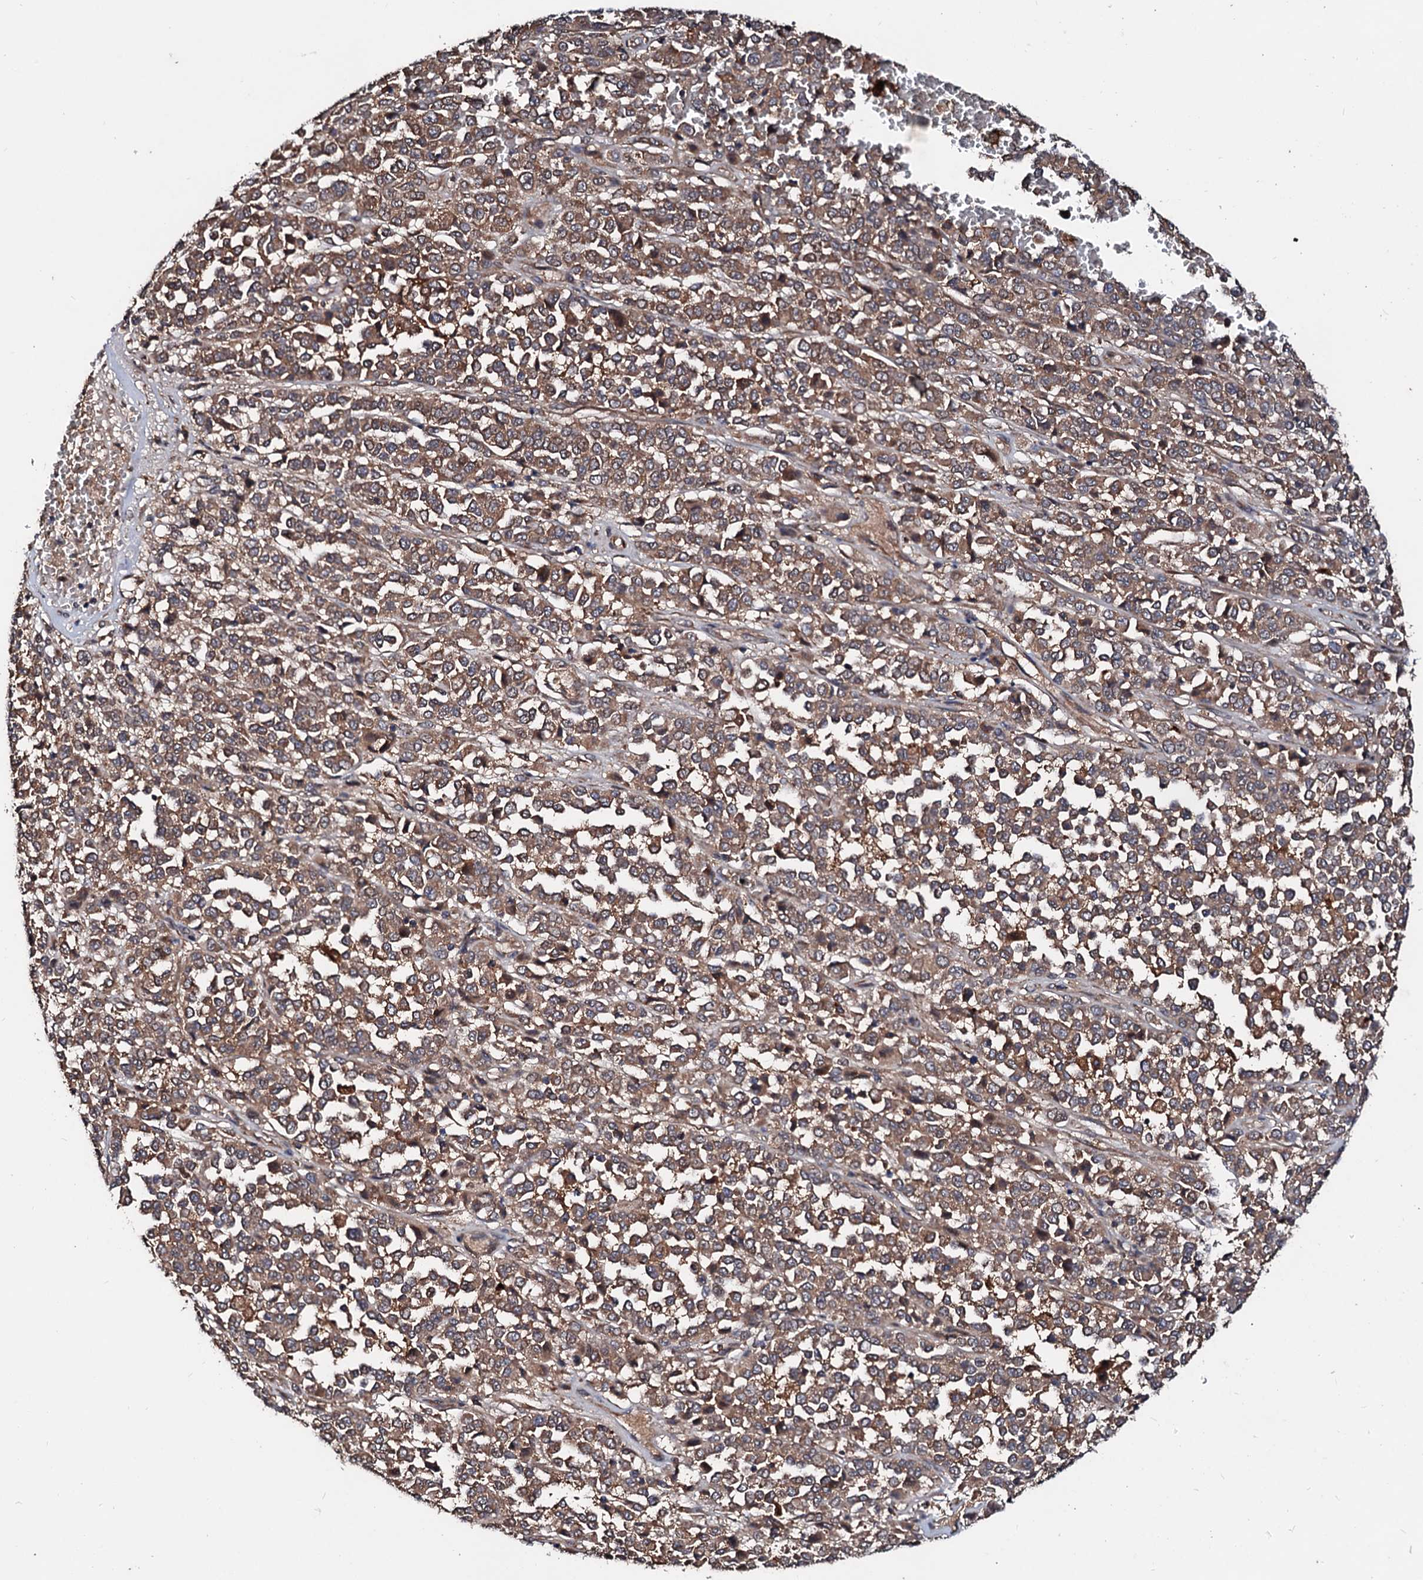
{"staining": {"intensity": "moderate", "quantity": ">75%", "location": "cytoplasmic/membranous"}, "tissue": "melanoma", "cell_type": "Tumor cells", "image_type": "cancer", "snomed": [{"axis": "morphology", "description": "Malignant melanoma, Metastatic site"}, {"axis": "topography", "description": "Pancreas"}], "caption": "Immunohistochemical staining of human malignant melanoma (metastatic site) reveals medium levels of moderate cytoplasmic/membranous expression in approximately >75% of tumor cells.", "gene": "EXTL1", "patient": {"sex": "female", "age": 30}}